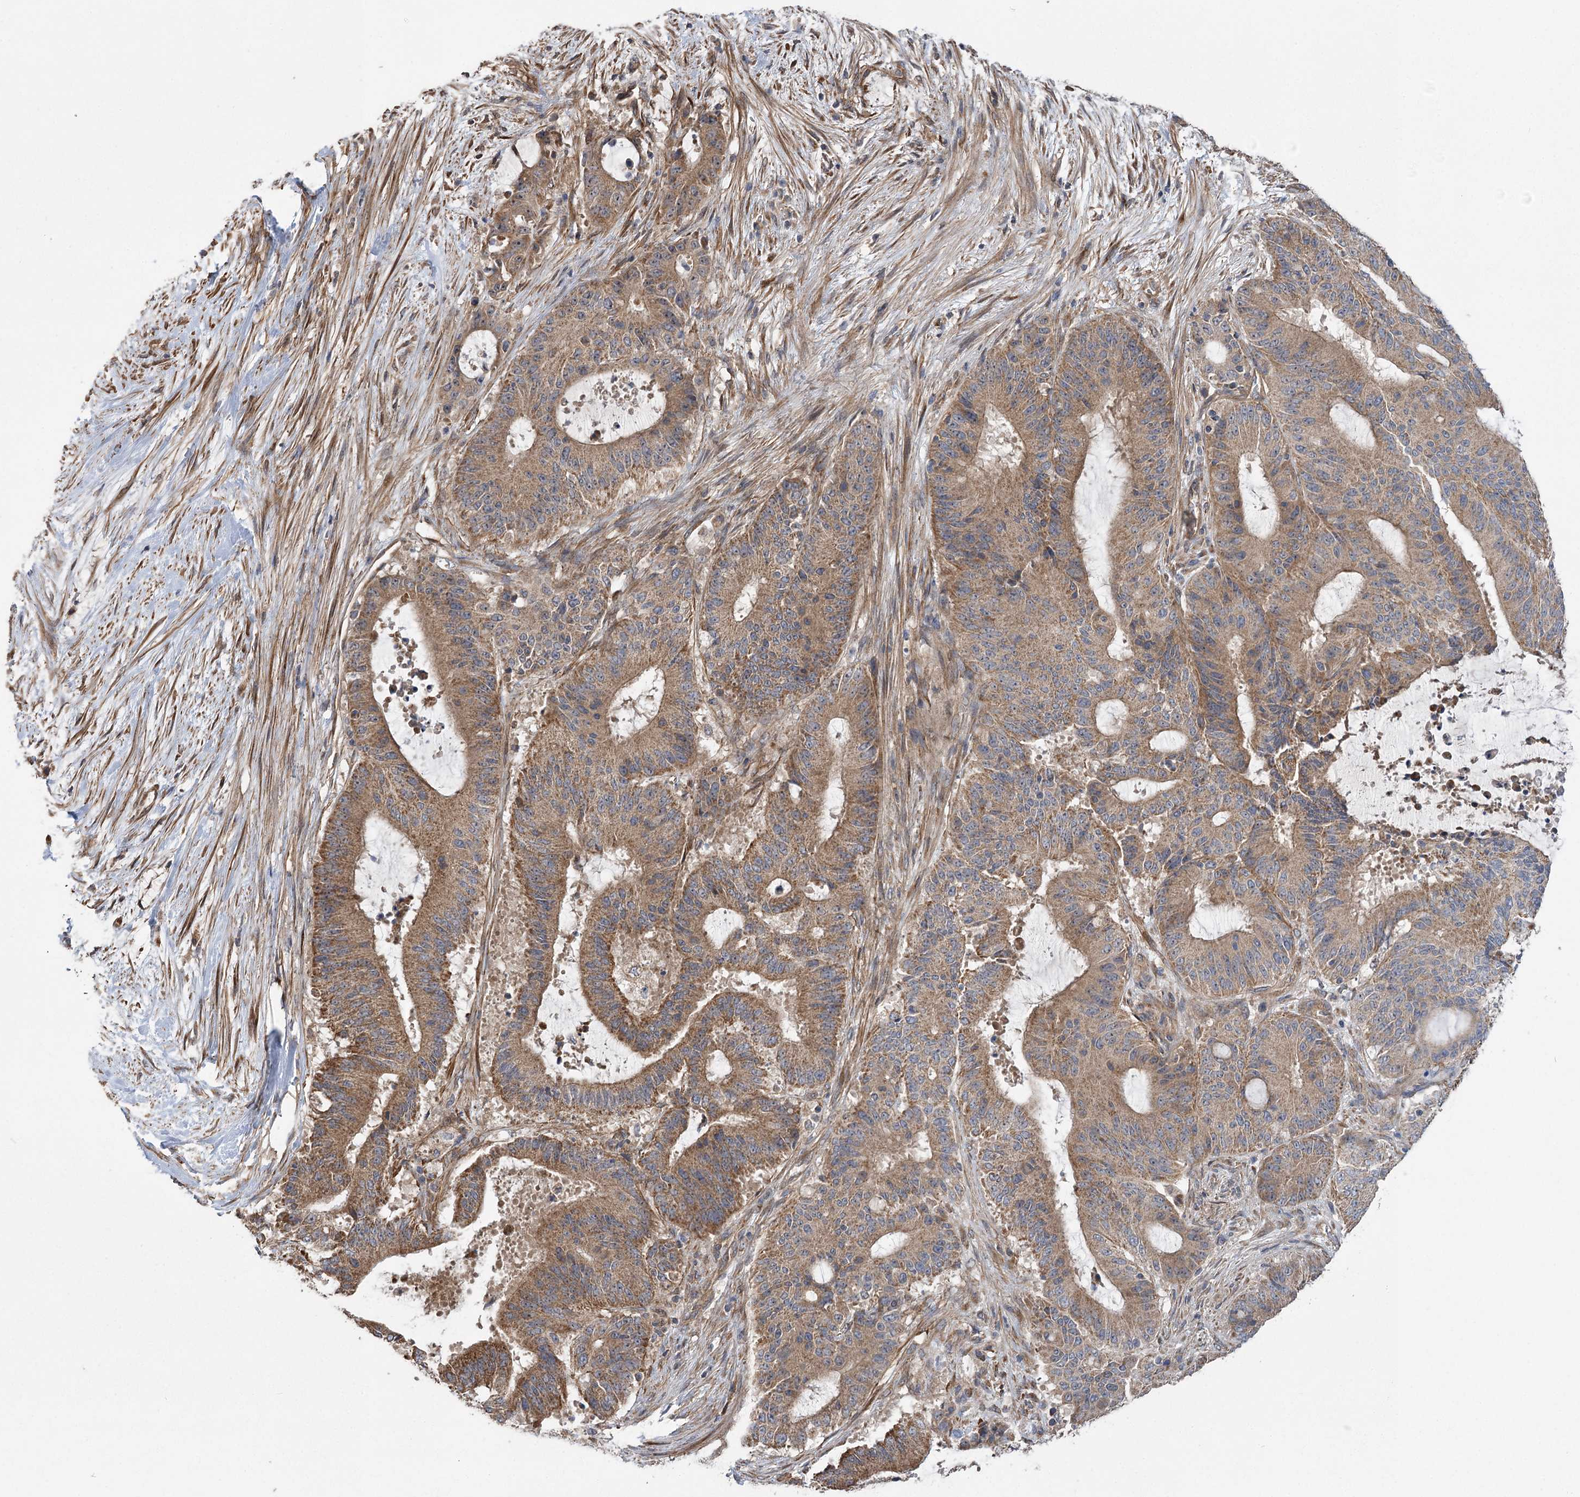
{"staining": {"intensity": "moderate", "quantity": ">75%", "location": "cytoplasmic/membranous"}, "tissue": "liver cancer", "cell_type": "Tumor cells", "image_type": "cancer", "snomed": [{"axis": "morphology", "description": "Normal tissue, NOS"}, {"axis": "morphology", "description": "Cholangiocarcinoma"}, {"axis": "topography", "description": "Liver"}, {"axis": "topography", "description": "Peripheral nerve tissue"}], "caption": "IHC photomicrograph of neoplastic tissue: human liver cancer (cholangiocarcinoma) stained using immunohistochemistry exhibits medium levels of moderate protein expression localized specifically in the cytoplasmic/membranous of tumor cells, appearing as a cytoplasmic/membranous brown color.", "gene": "RWDD4", "patient": {"sex": "female", "age": 73}}